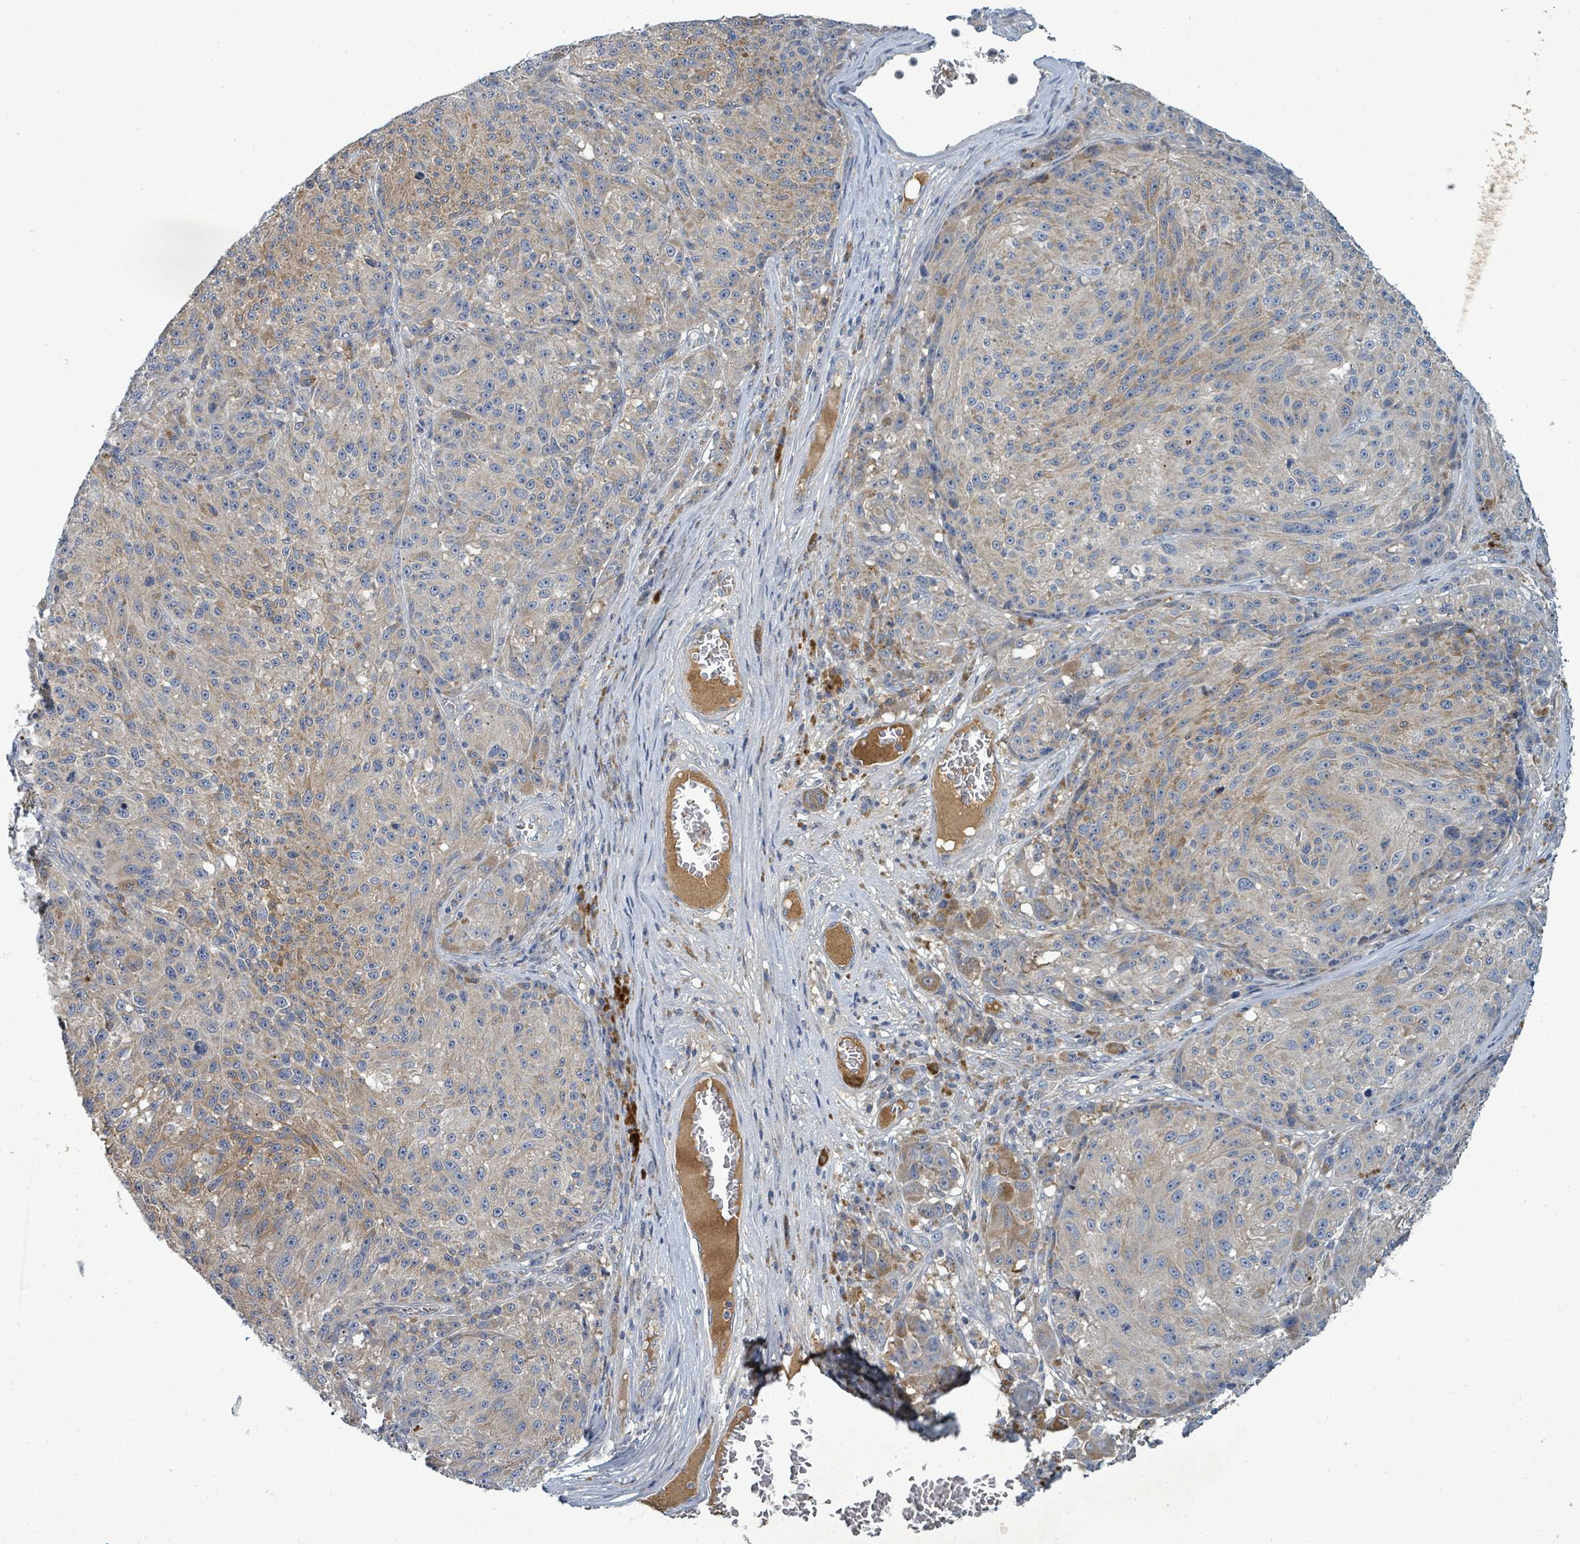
{"staining": {"intensity": "moderate", "quantity": "<25%", "location": "cytoplasmic/membranous"}, "tissue": "melanoma", "cell_type": "Tumor cells", "image_type": "cancer", "snomed": [{"axis": "morphology", "description": "Malignant melanoma, NOS"}, {"axis": "topography", "description": "Skin"}], "caption": "A histopathology image of malignant melanoma stained for a protein reveals moderate cytoplasmic/membranous brown staining in tumor cells.", "gene": "SLC25A23", "patient": {"sex": "male", "age": 53}}